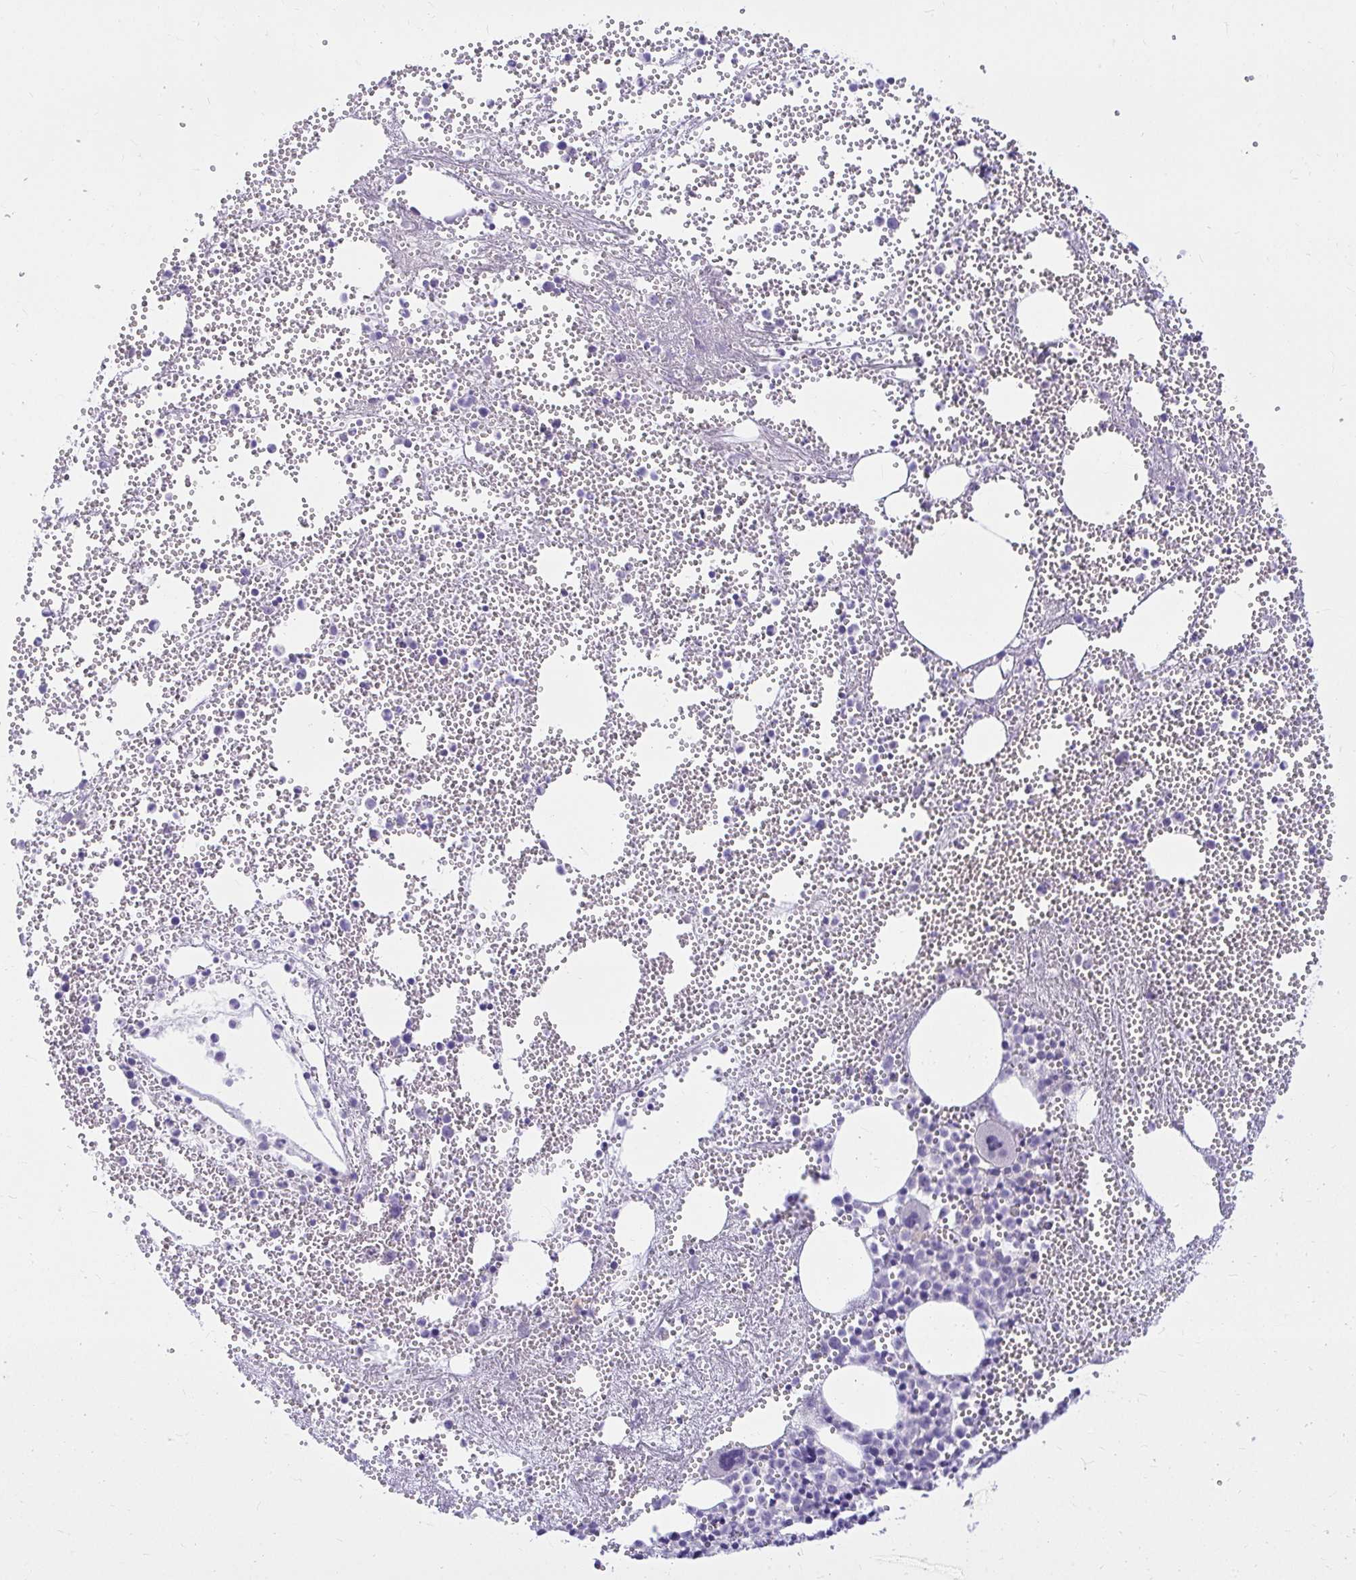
{"staining": {"intensity": "moderate", "quantity": "<25%", "location": "cytoplasmic/membranous"}, "tissue": "bone marrow", "cell_type": "Hematopoietic cells", "image_type": "normal", "snomed": [{"axis": "morphology", "description": "Normal tissue, NOS"}, {"axis": "topography", "description": "Bone marrow"}], "caption": "Protein expression analysis of unremarkable human bone marrow reveals moderate cytoplasmic/membranous staining in about <25% of hematopoietic cells. The staining was performed using DAB to visualize the protein expression in brown, while the nuclei were stained in blue with hematoxylin (Magnification: 20x).", "gene": "PKN3", "patient": {"sex": "female", "age": 57}}